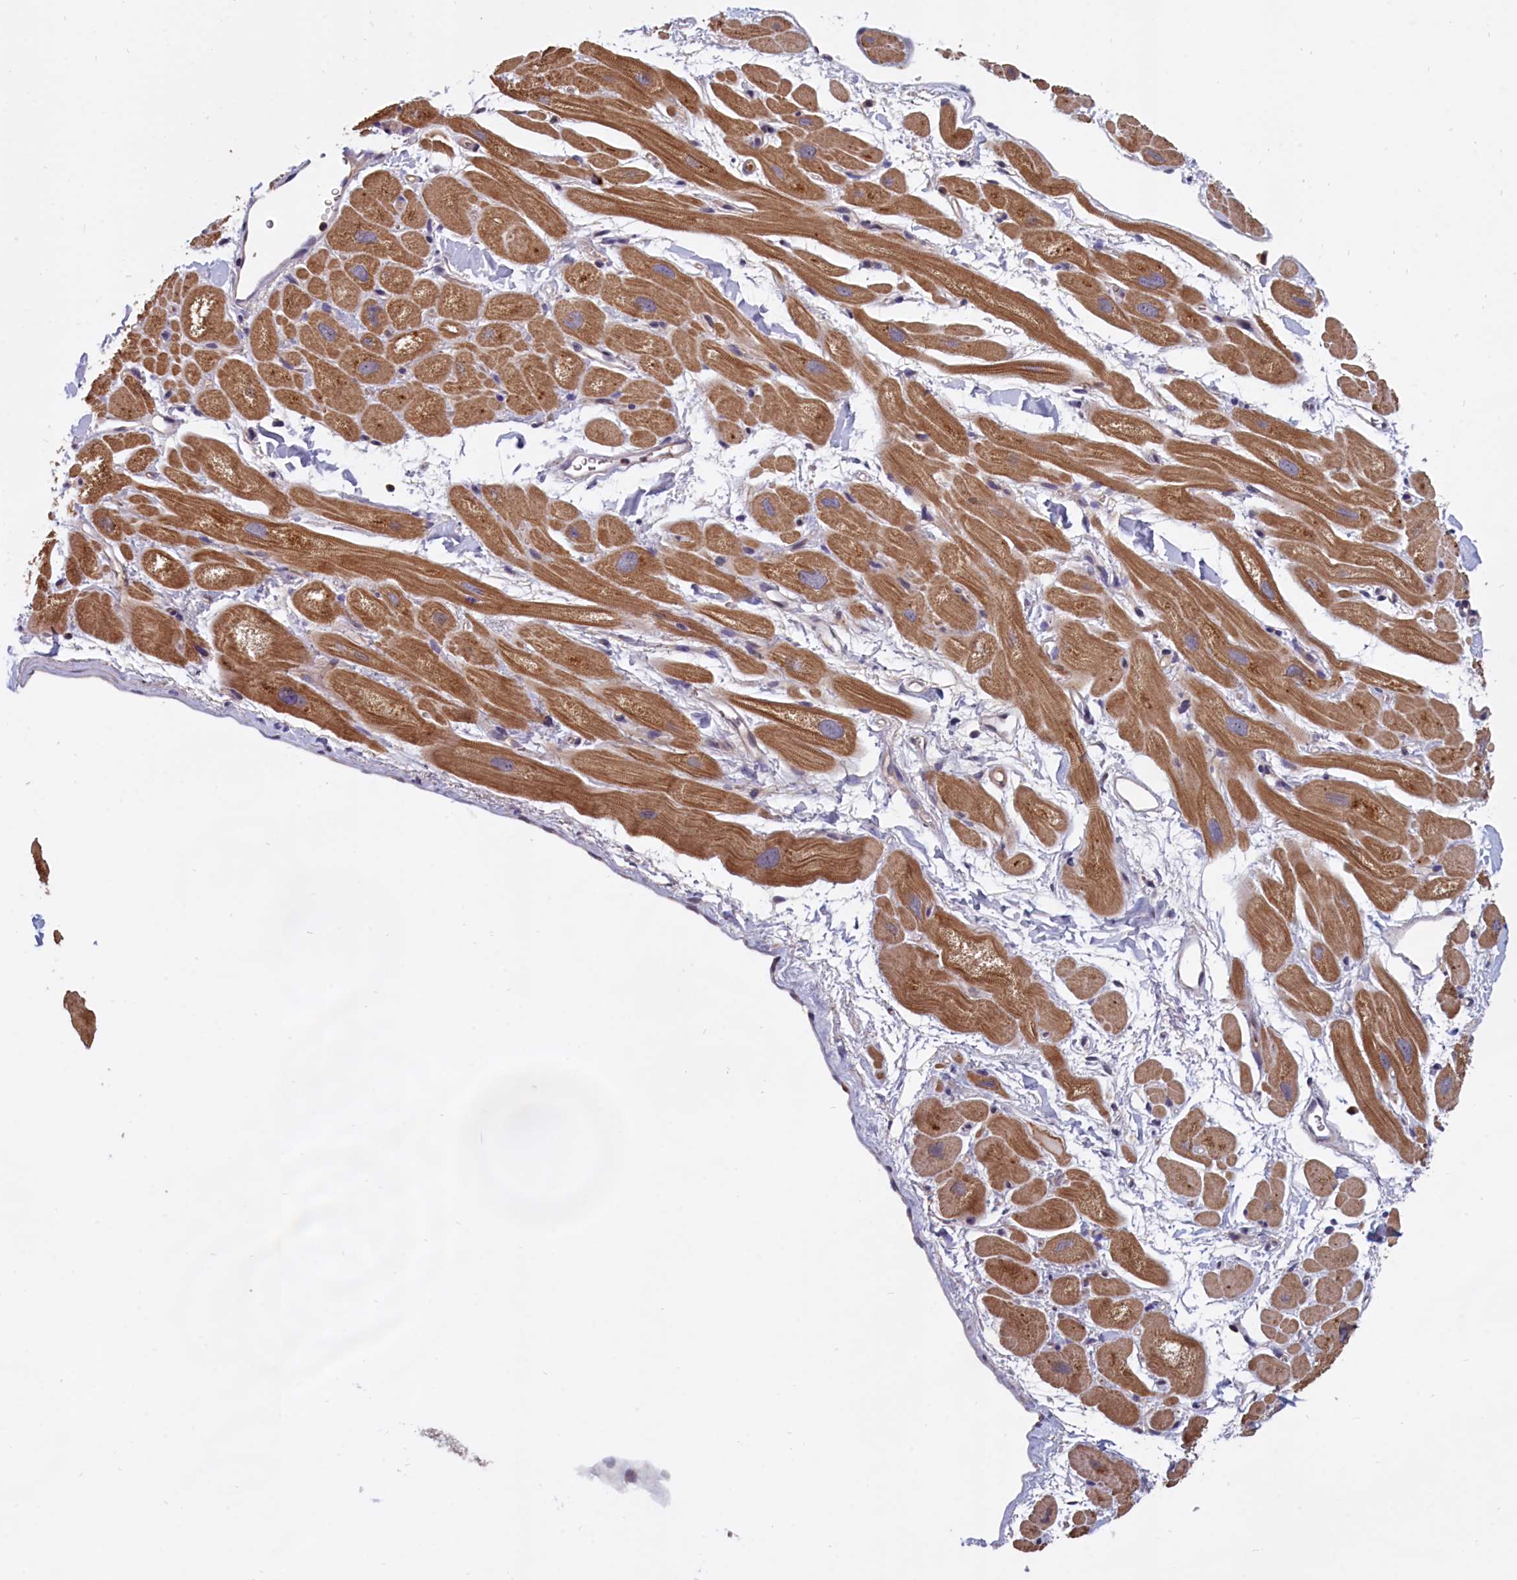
{"staining": {"intensity": "moderate", "quantity": ">75%", "location": "cytoplasmic/membranous"}, "tissue": "heart muscle", "cell_type": "Cardiomyocytes", "image_type": "normal", "snomed": [{"axis": "morphology", "description": "Normal tissue, NOS"}, {"axis": "topography", "description": "Heart"}], "caption": "A photomicrograph of heart muscle stained for a protein demonstrates moderate cytoplasmic/membranous brown staining in cardiomyocytes. The staining was performed using DAB to visualize the protein expression in brown, while the nuclei were stained in blue with hematoxylin (Magnification: 20x).", "gene": "EPB41L4B", "patient": {"sex": "male", "age": 49}}